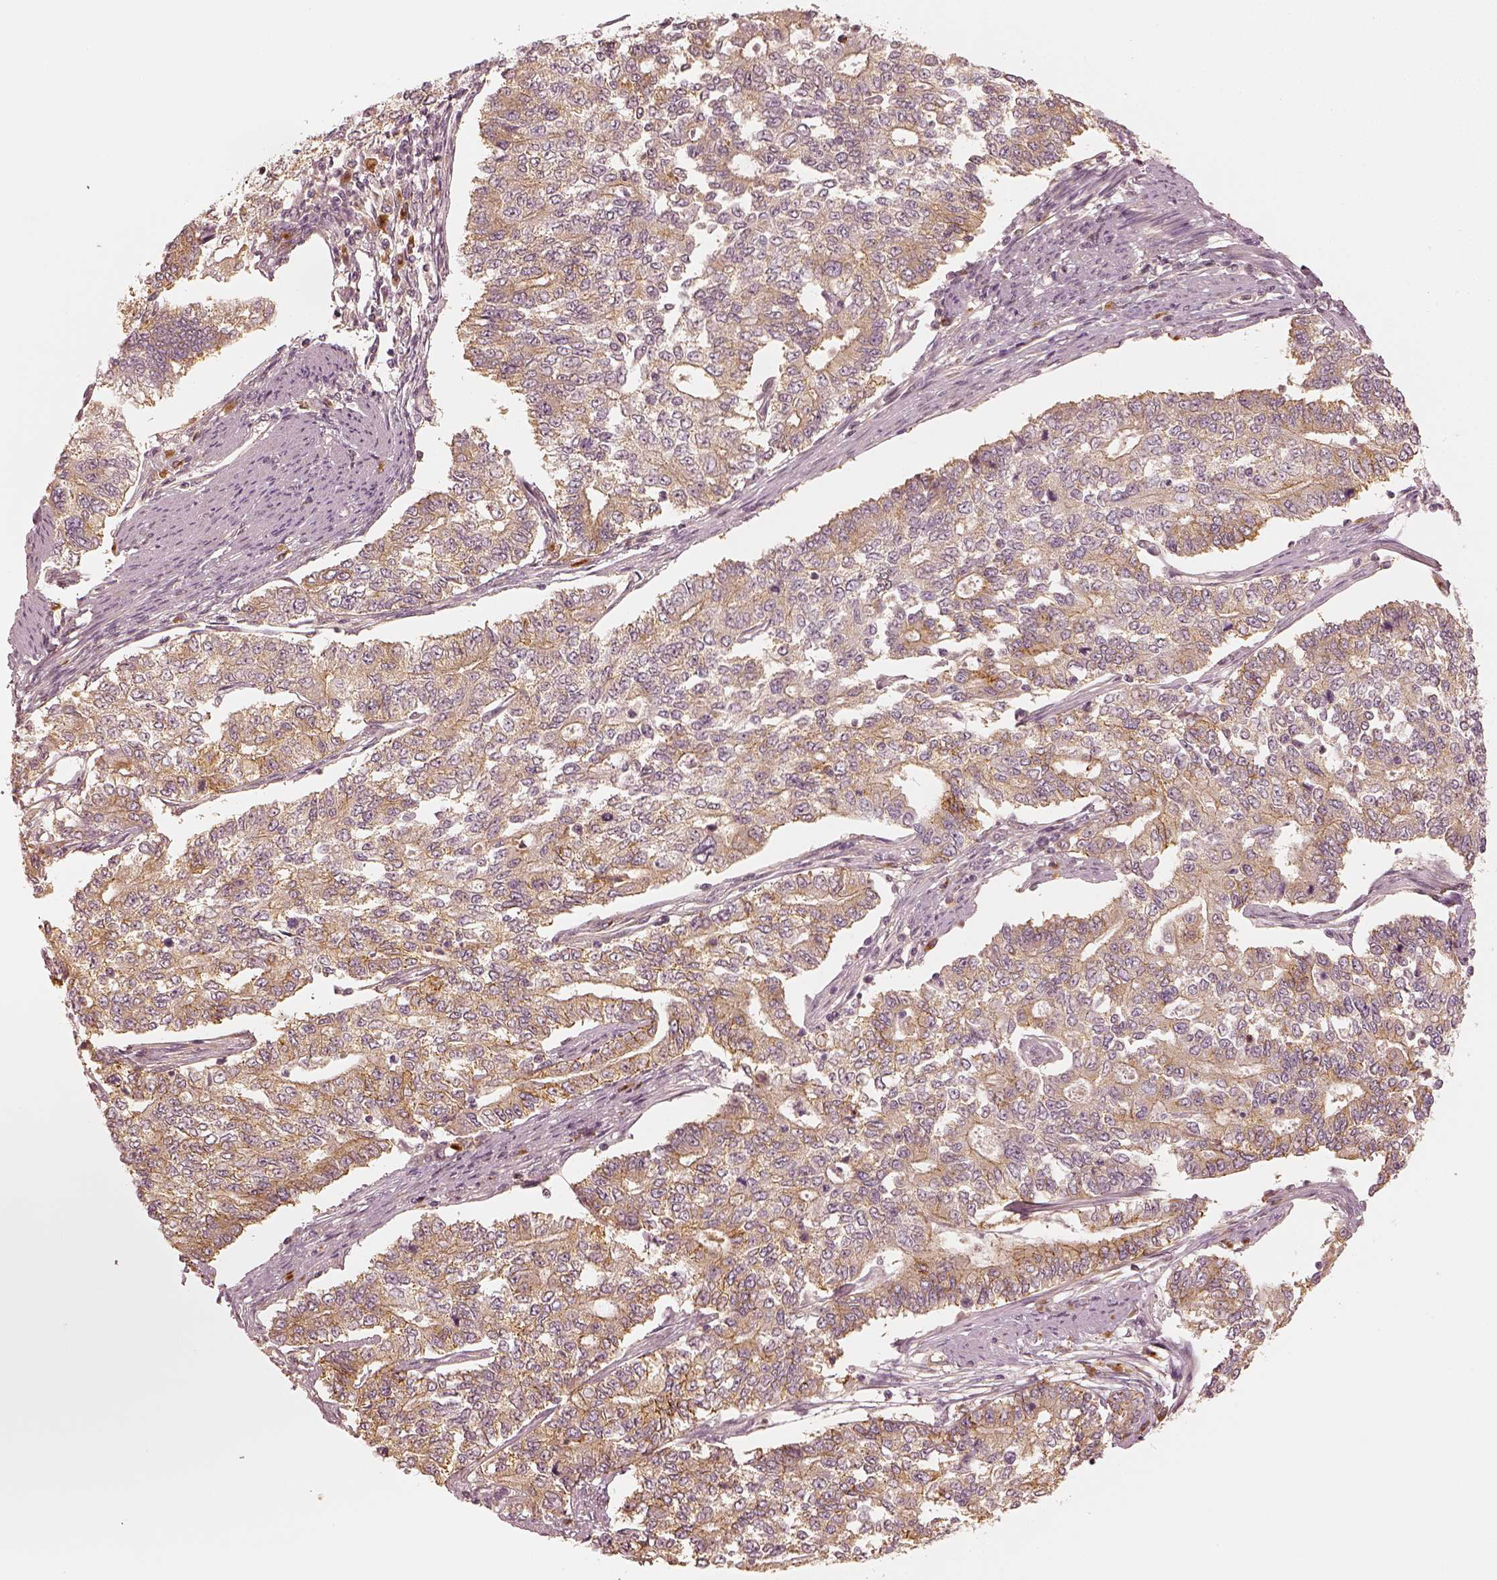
{"staining": {"intensity": "weak", "quantity": ">75%", "location": "cytoplasmic/membranous"}, "tissue": "endometrial cancer", "cell_type": "Tumor cells", "image_type": "cancer", "snomed": [{"axis": "morphology", "description": "Adenocarcinoma, NOS"}, {"axis": "topography", "description": "Uterus"}], "caption": "Protein positivity by immunohistochemistry (IHC) reveals weak cytoplasmic/membranous expression in approximately >75% of tumor cells in endometrial adenocarcinoma.", "gene": "GORASP2", "patient": {"sex": "female", "age": 59}}